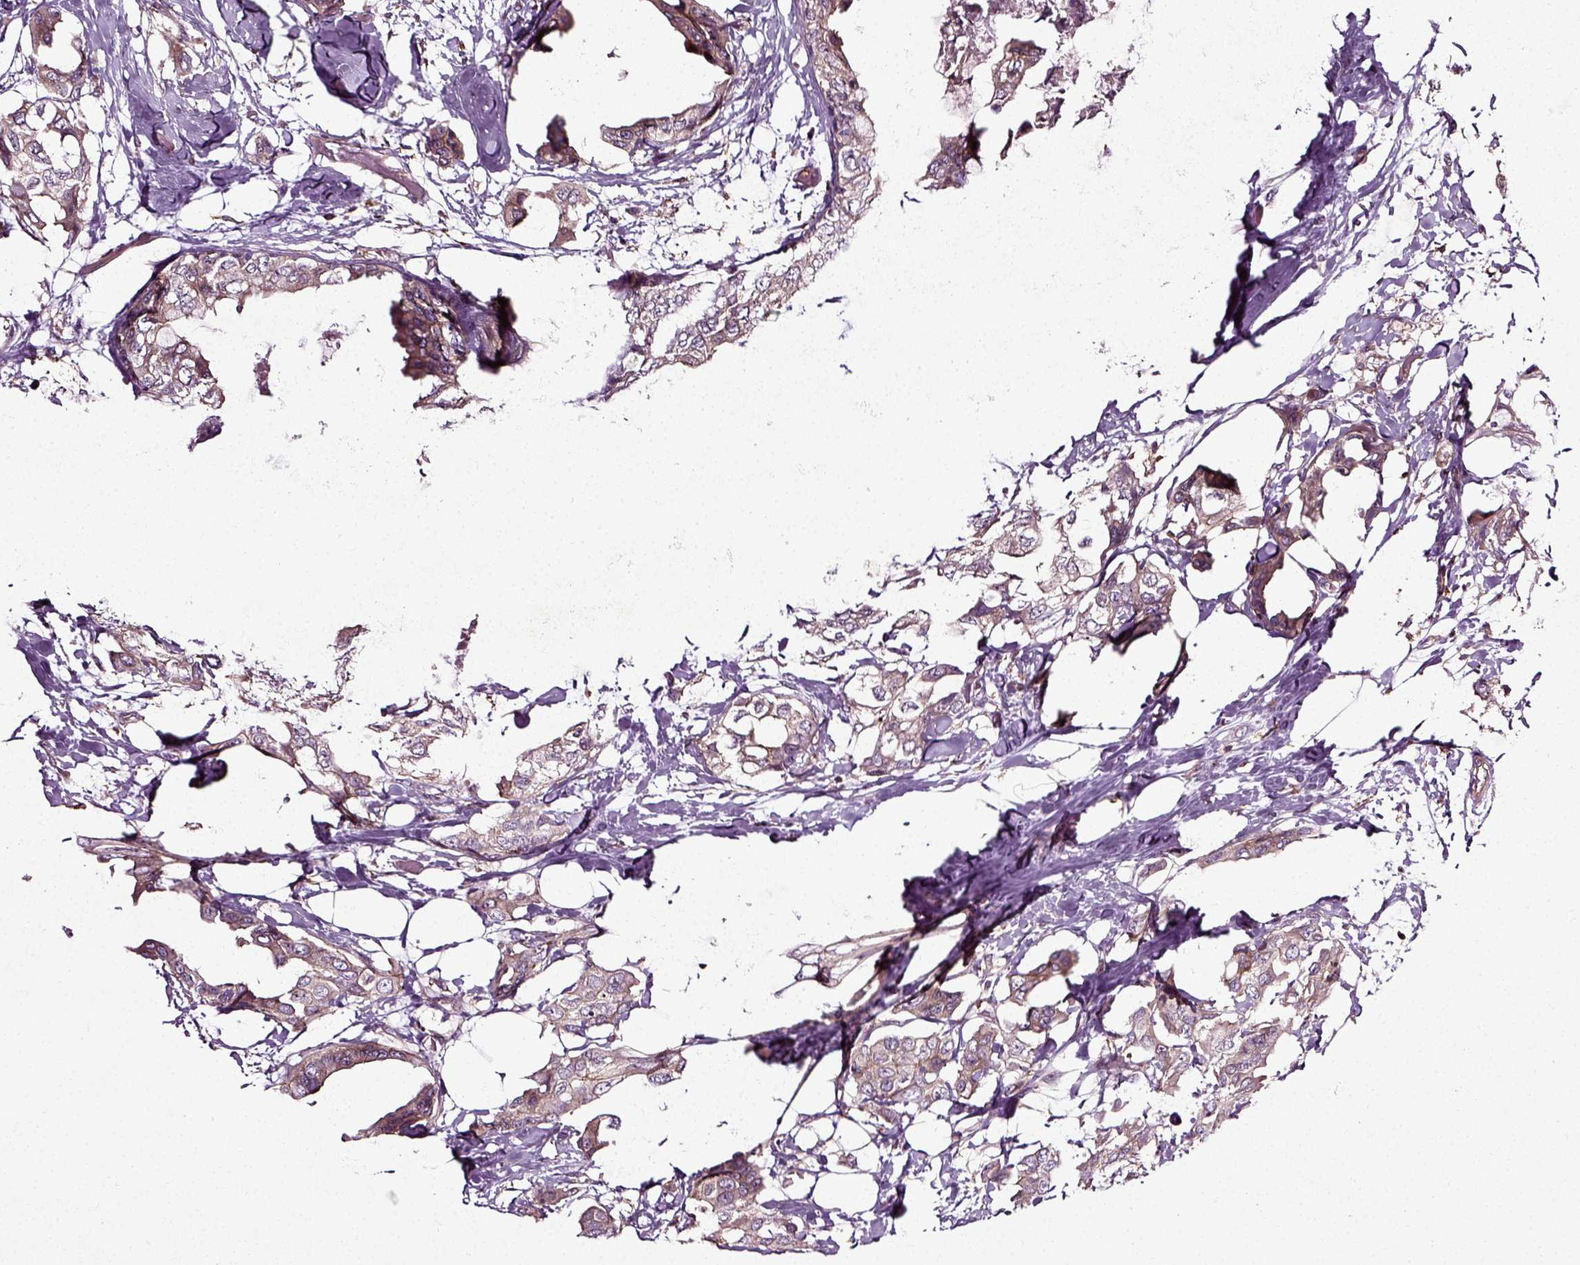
{"staining": {"intensity": "moderate", "quantity": "25%-75%", "location": "cytoplasmic/membranous"}, "tissue": "breast cancer", "cell_type": "Tumor cells", "image_type": "cancer", "snomed": [{"axis": "morphology", "description": "Normal tissue, NOS"}, {"axis": "morphology", "description": "Duct carcinoma"}, {"axis": "topography", "description": "Breast"}], "caption": "A histopathology image of human breast infiltrating ductal carcinoma stained for a protein shows moderate cytoplasmic/membranous brown staining in tumor cells.", "gene": "RHOF", "patient": {"sex": "female", "age": 40}}